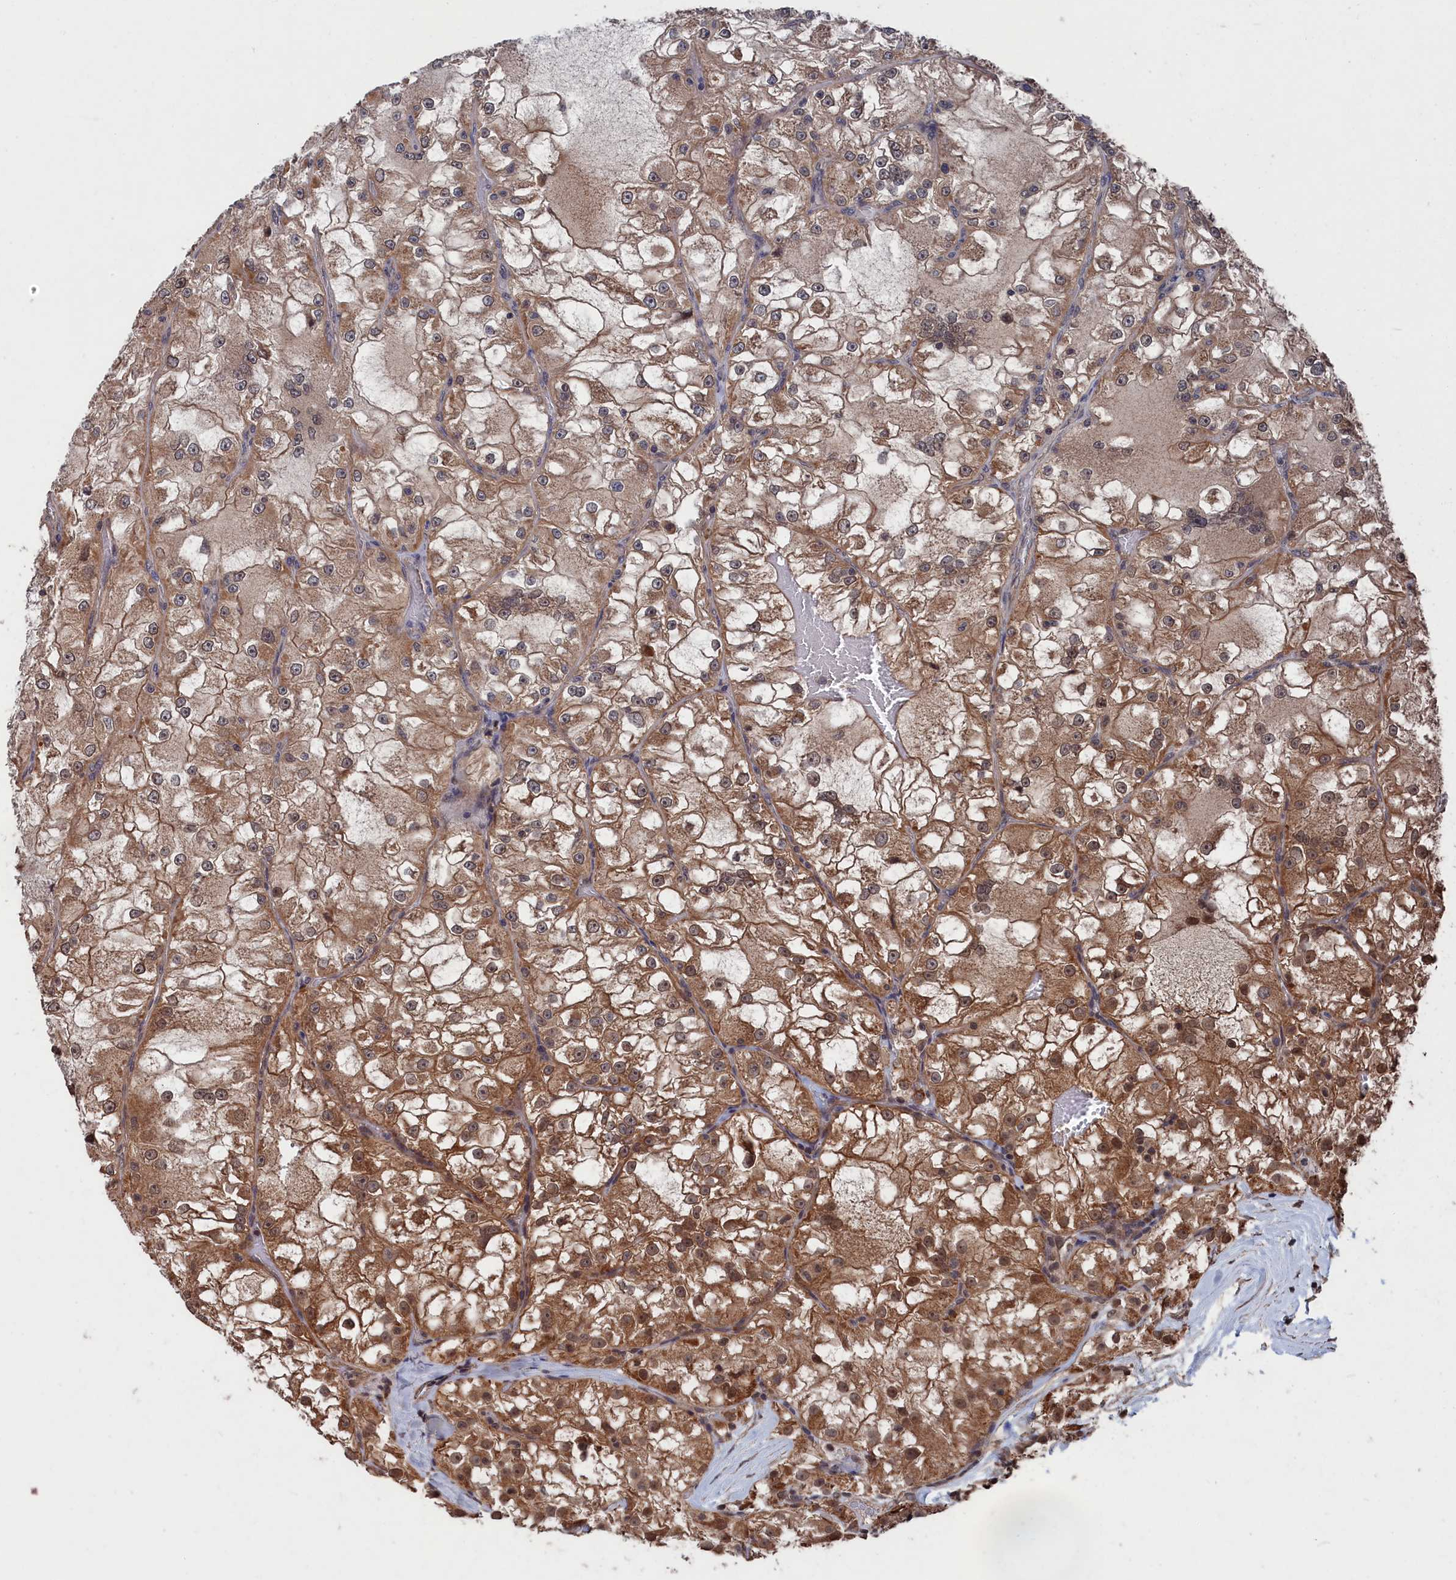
{"staining": {"intensity": "moderate", "quantity": "25%-75%", "location": "cytoplasmic/membranous,nuclear"}, "tissue": "renal cancer", "cell_type": "Tumor cells", "image_type": "cancer", "snomed": [{"axis": "morphology", "description": "Adenocarcinoma, NOS"}, {"axis": "topography", "description": "Kidney"}], "caption": "An image of human adenocarcinoma (renal) stained for a protein displays moderate cytoplasmic/membranous and nuclear brown staining in tumor cells.", "gene": "PDE12", "patient": {"sex": "female", "age": 72}}